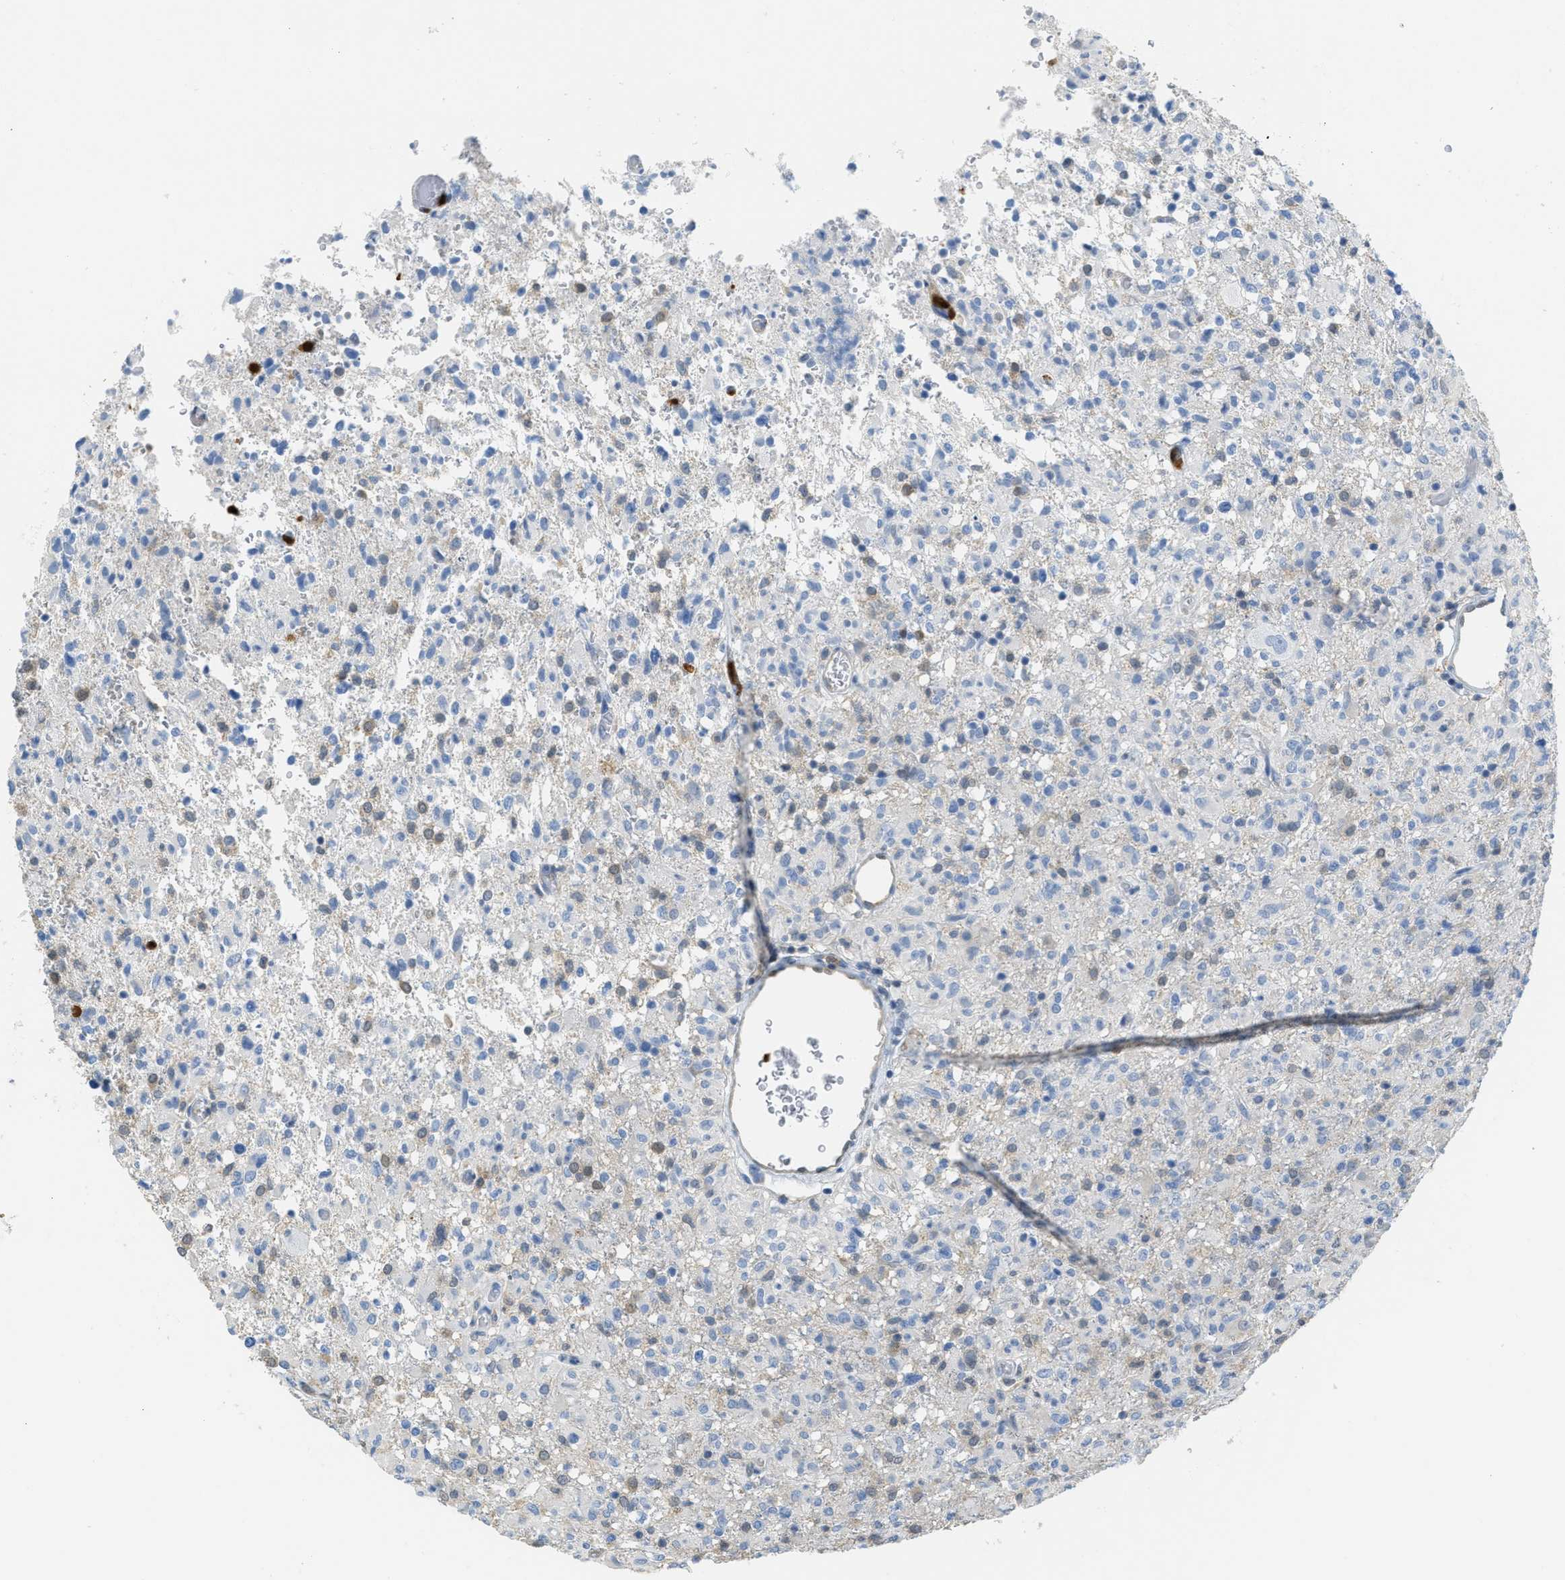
{"staining": {"intensity": "weak", "quantity": "<25%", "location": "cytoplasmic/membranous"}, "tissue": "glioma", "cell_type": "Tumor cells", "image_type": "cancer", "snomed": [{"axis": "morphology", "description": "Glioma, malignant, High grade"}, {"axis": "topography", "description": "Brain"}], "caption": "This is a histopathology image of immunohistochemistry (IHC) staining of glioma, which shows no positivity in tumor cells.", "gene": "SERPINB1", "patient": {"sex": "female", "age": 57}}